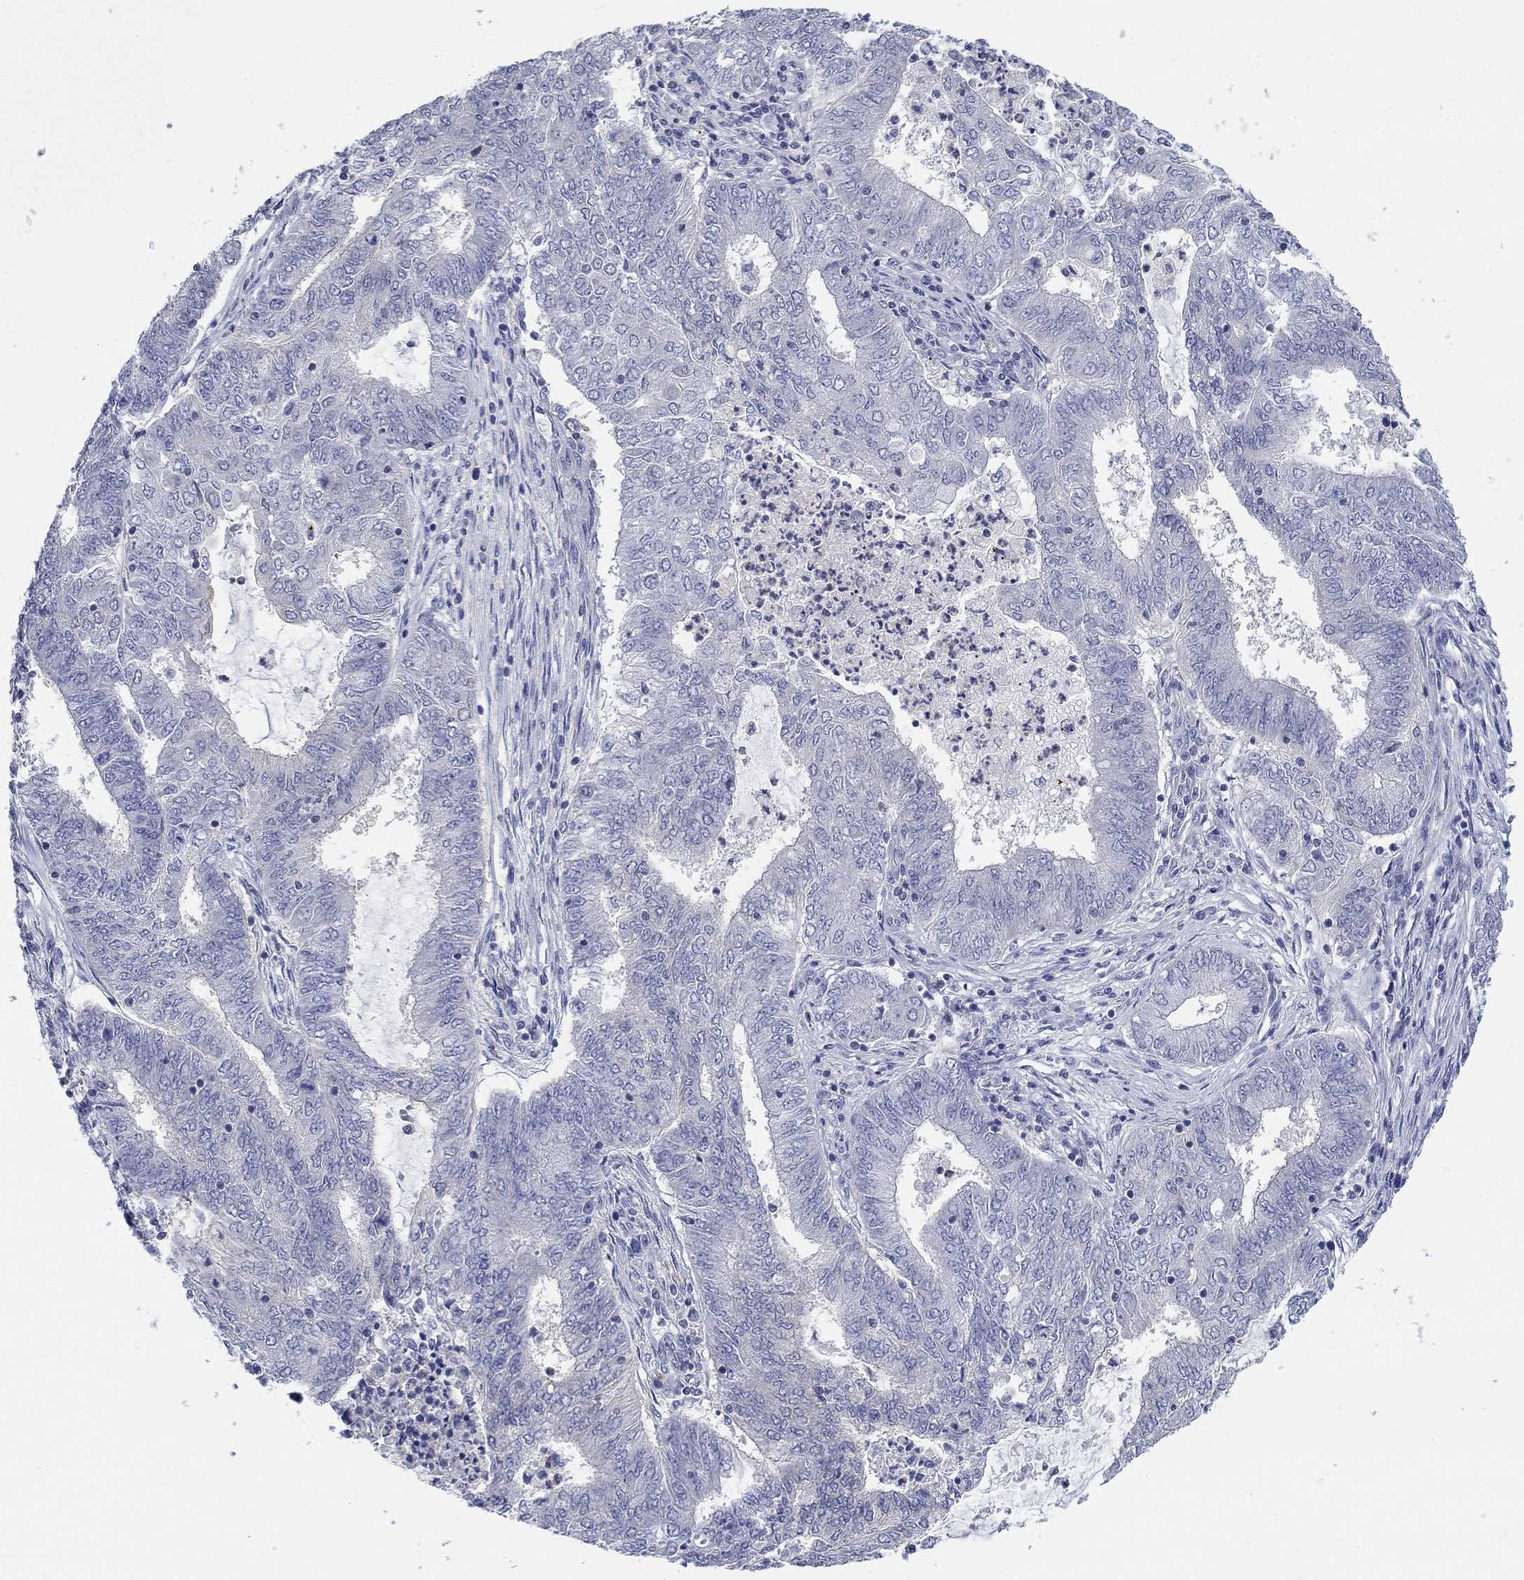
{"staining": {"intensity": "negative", "quantity": "none", "location": "none"}, "tissue": "endometrial cancer", "cell_type": "Tumor cells", "image_type": "cancer", "snomed": [{"axis": "morphology", "description": "Adenocarcinoma, NOS"}, {"axis": "topography", "description": "Endometrium"}], "caption": "DAB immunohistochemical staining of adenocarcinoma (endometrial) reveals no significant positivity in tumor cells. (DAB (3,3'-diaminobenzidine) IHC with hematoxylin counter stain).", "gene": "FER1L6", "patient": {"sex": "female", "age": 62}}